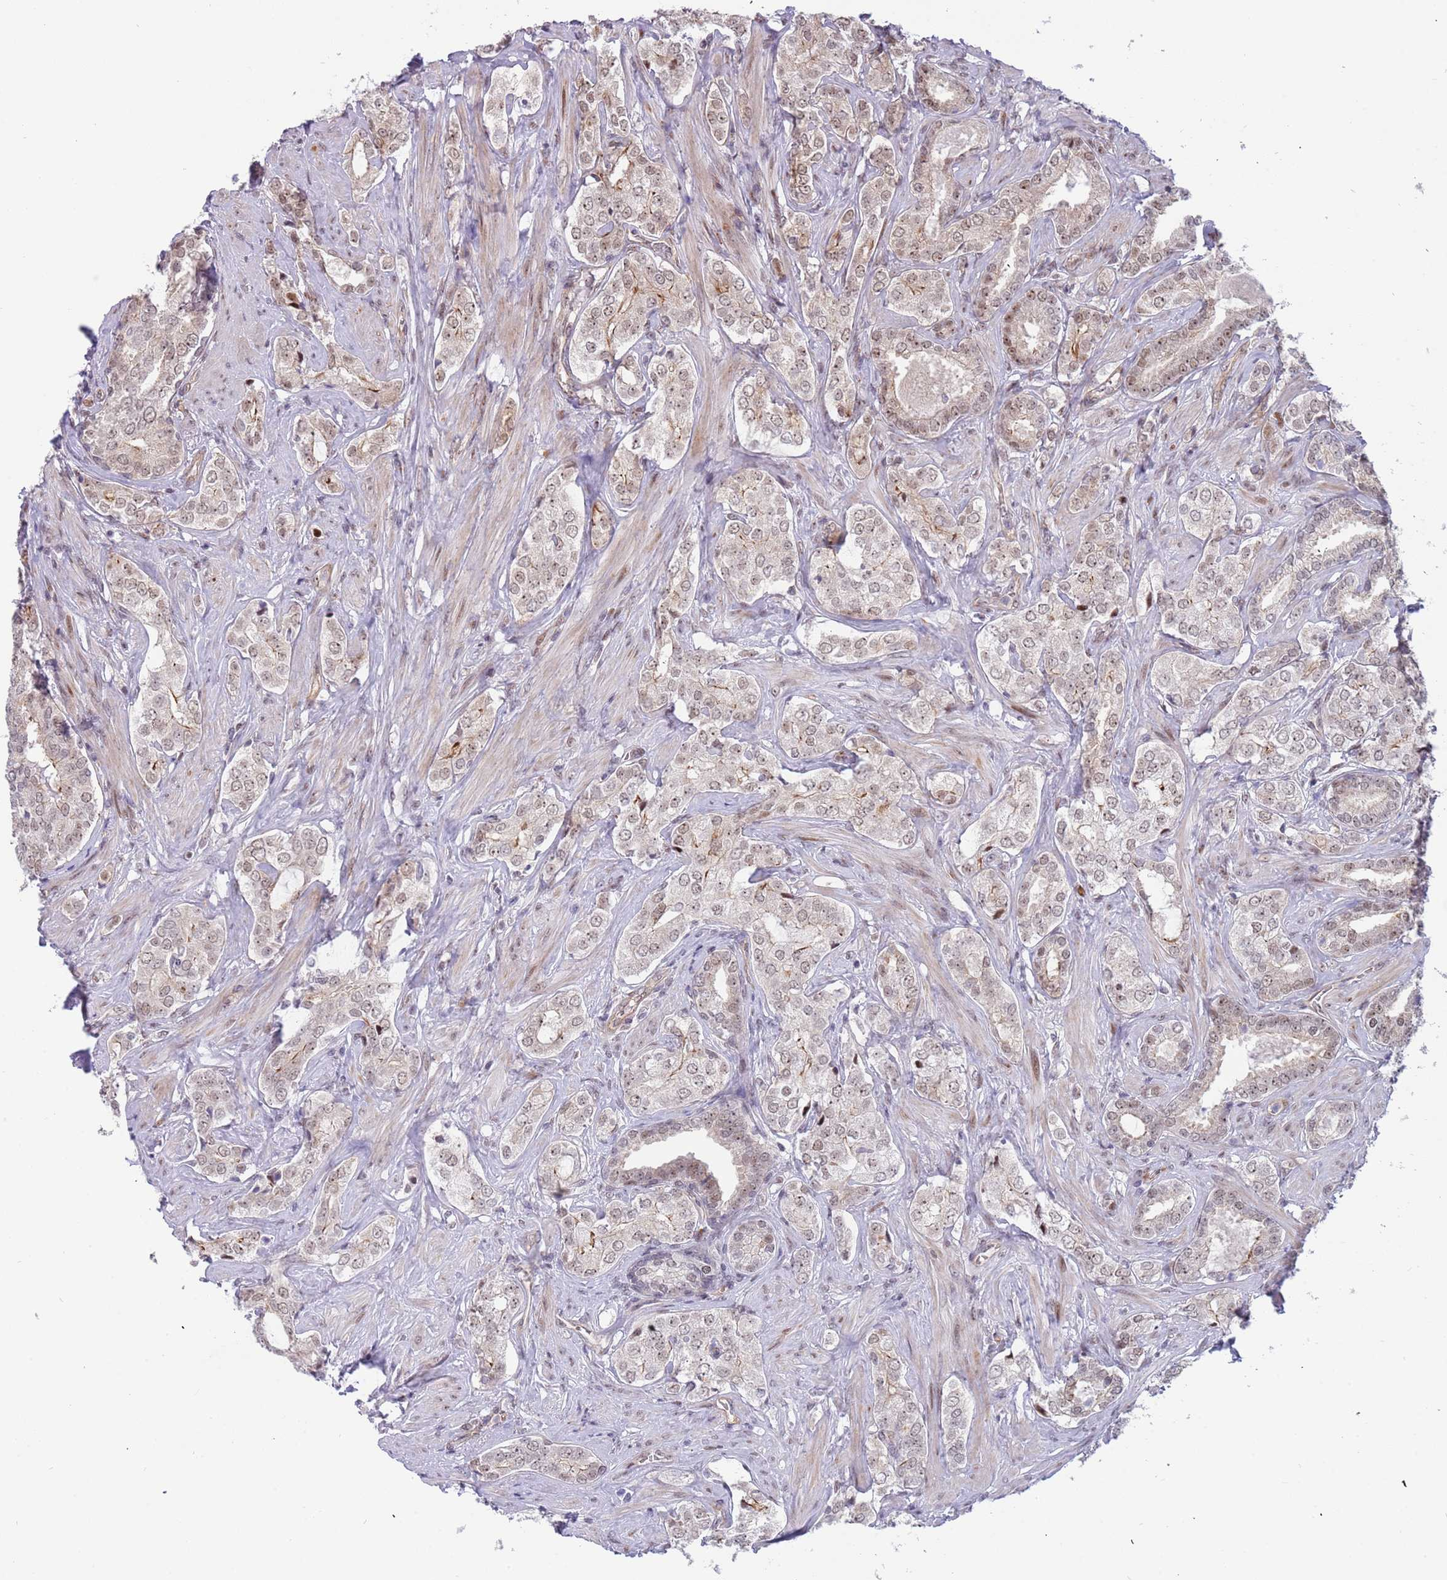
{"staining": {"intensity": "weak", "quantity": ">75%", "location": "nuclear"}, "tissue": "prostate cancer", "cell_type": "Tumor cells", "image_type": "cancer", "snomed": [{"axis": "morphology", "description": "Adenocarcinoma, High grade"}, {"axis": "topography", "description": "Prostate"}], "caption": "Weak nuclear expression for a protein is present in approximately >75% of tumor cells of high-grade adenocarcinoma (prostate) using IHC.", "gene": "LRMDA", "patient": {"sex": "male", "age": 71}}